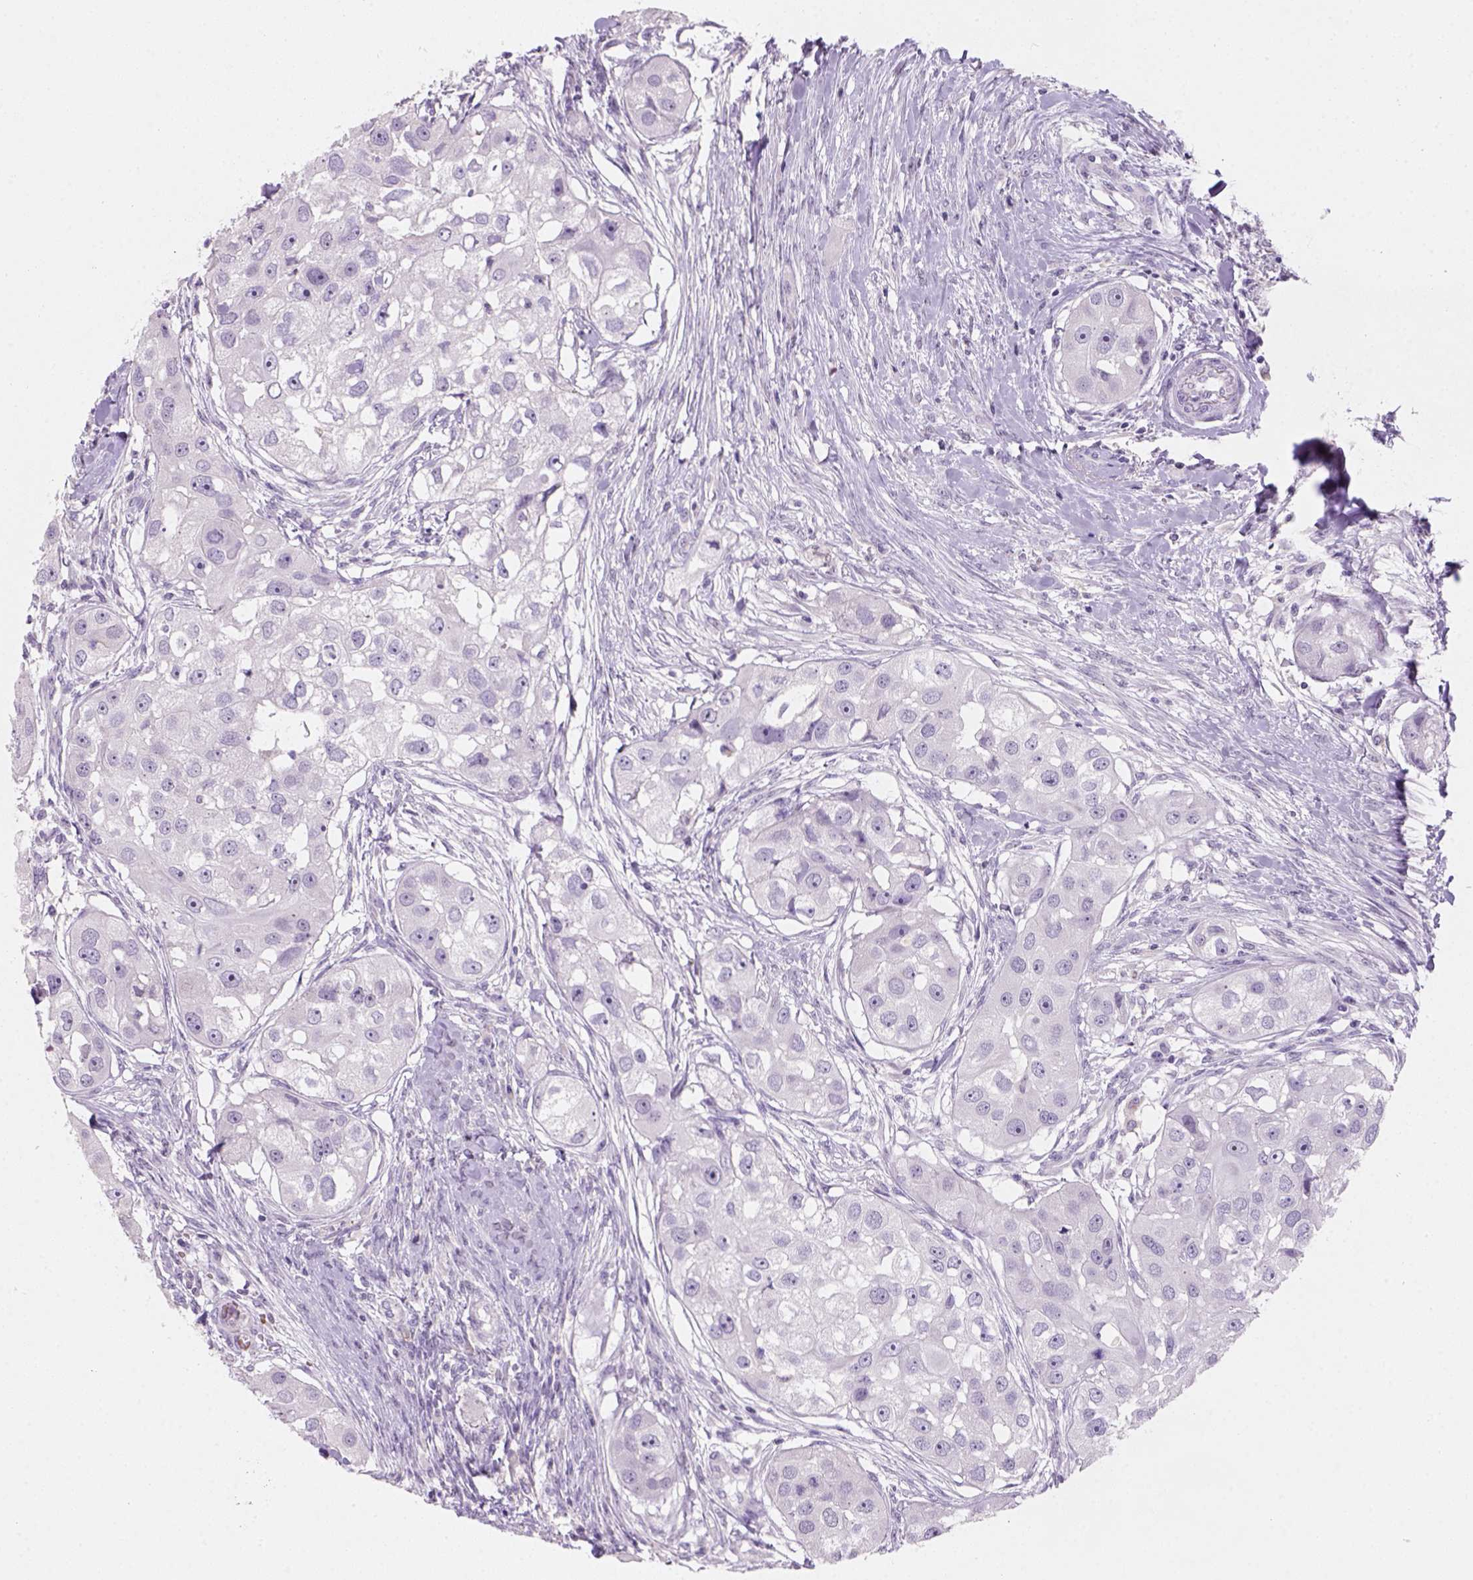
{"staining": {"intensity": "negative", "quantity": "none", "location": "none"}, "tissue": "head and neck cancer", "cell_type": "Tumor cells", "image_type": "cancer", "snomed": [{"axis": "morphology", "description": "Squamous cell carcinoma, NOS"}, {"axis": "topography", "description": "Head-Neck"}], "caption": "High magnification brightfield microscopy of squamous cell carcinoma (head and neck) stained with DAB (3,3'-diaminobenzidine) (brown) and counterstained with hematoxylin (blue): tumor cells show no significant staining.", "gene": "ZMAT4", "patient": {"sex": "male", "age": 51}}